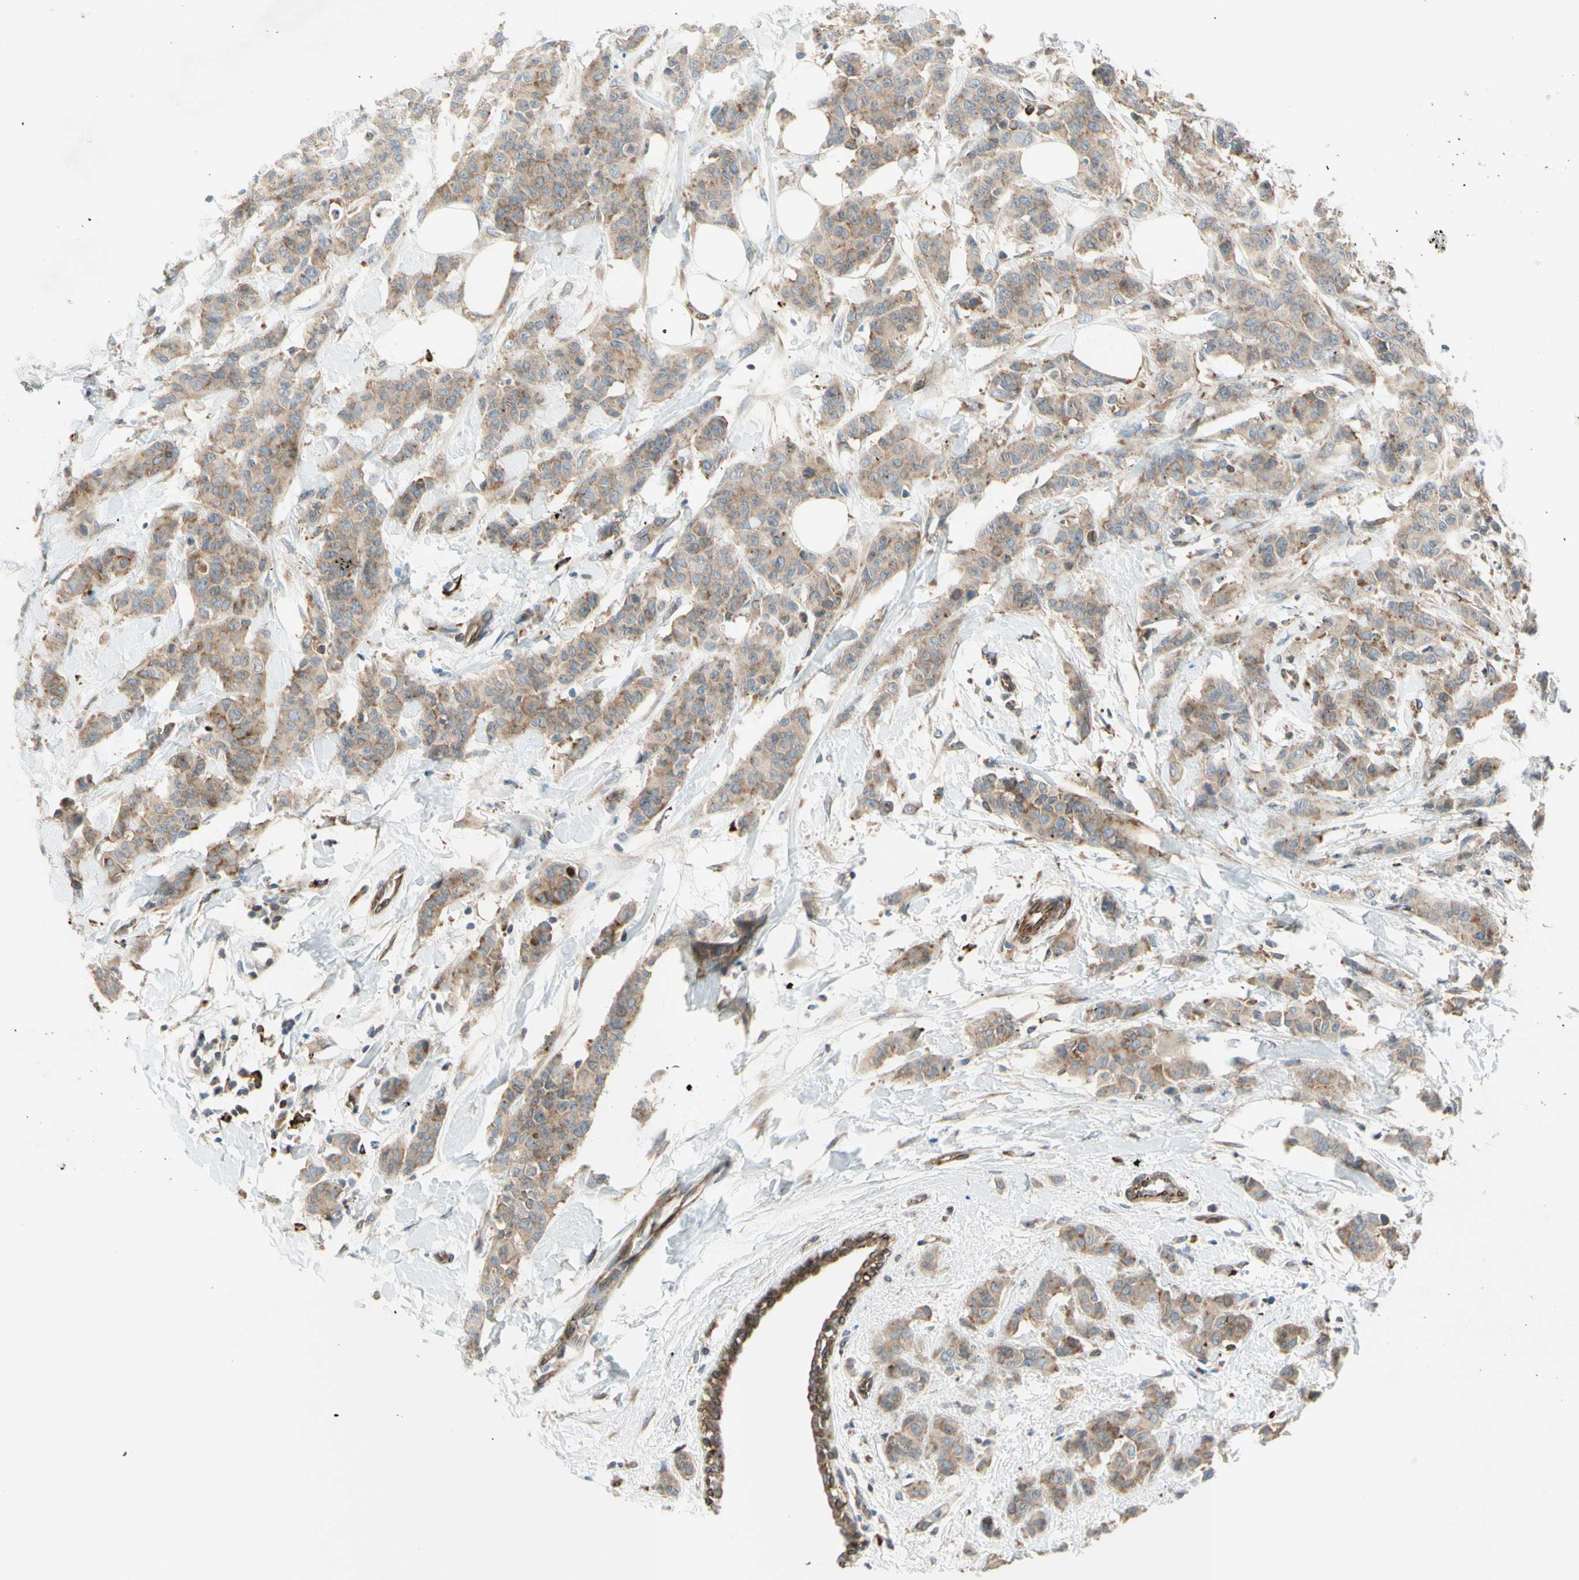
{"staining": {"intensity": "moderate", "quantity": ">75%", "location": "cytoplasmic/membranous"}, "tissue": "breast cancer", "cell_type": "Tumor cells", "image_type": "cancer", "snomed": [{"axis": "morphology", "description": "Normal tissue, NOS"}, {"axis": "morphology", "description": "Duct carcinoma"}, {"axis": "topography", "description": "Breast"}], "caption": "IHC staining of breast cancer, which exhibits medium levels of moderate cytoplasmic/membranous positivity in about >75% of tumor cells indicating moderate cytoplasmic/membranous protein positivity. The staining was performed using DAB (3,3'-diaminobenzidine) (brown) for protein detection and nuclei were counterstained in hematoxylin (blue).", "gene": "TRAF2", "patient": {"sex": "female", "age": 40}}